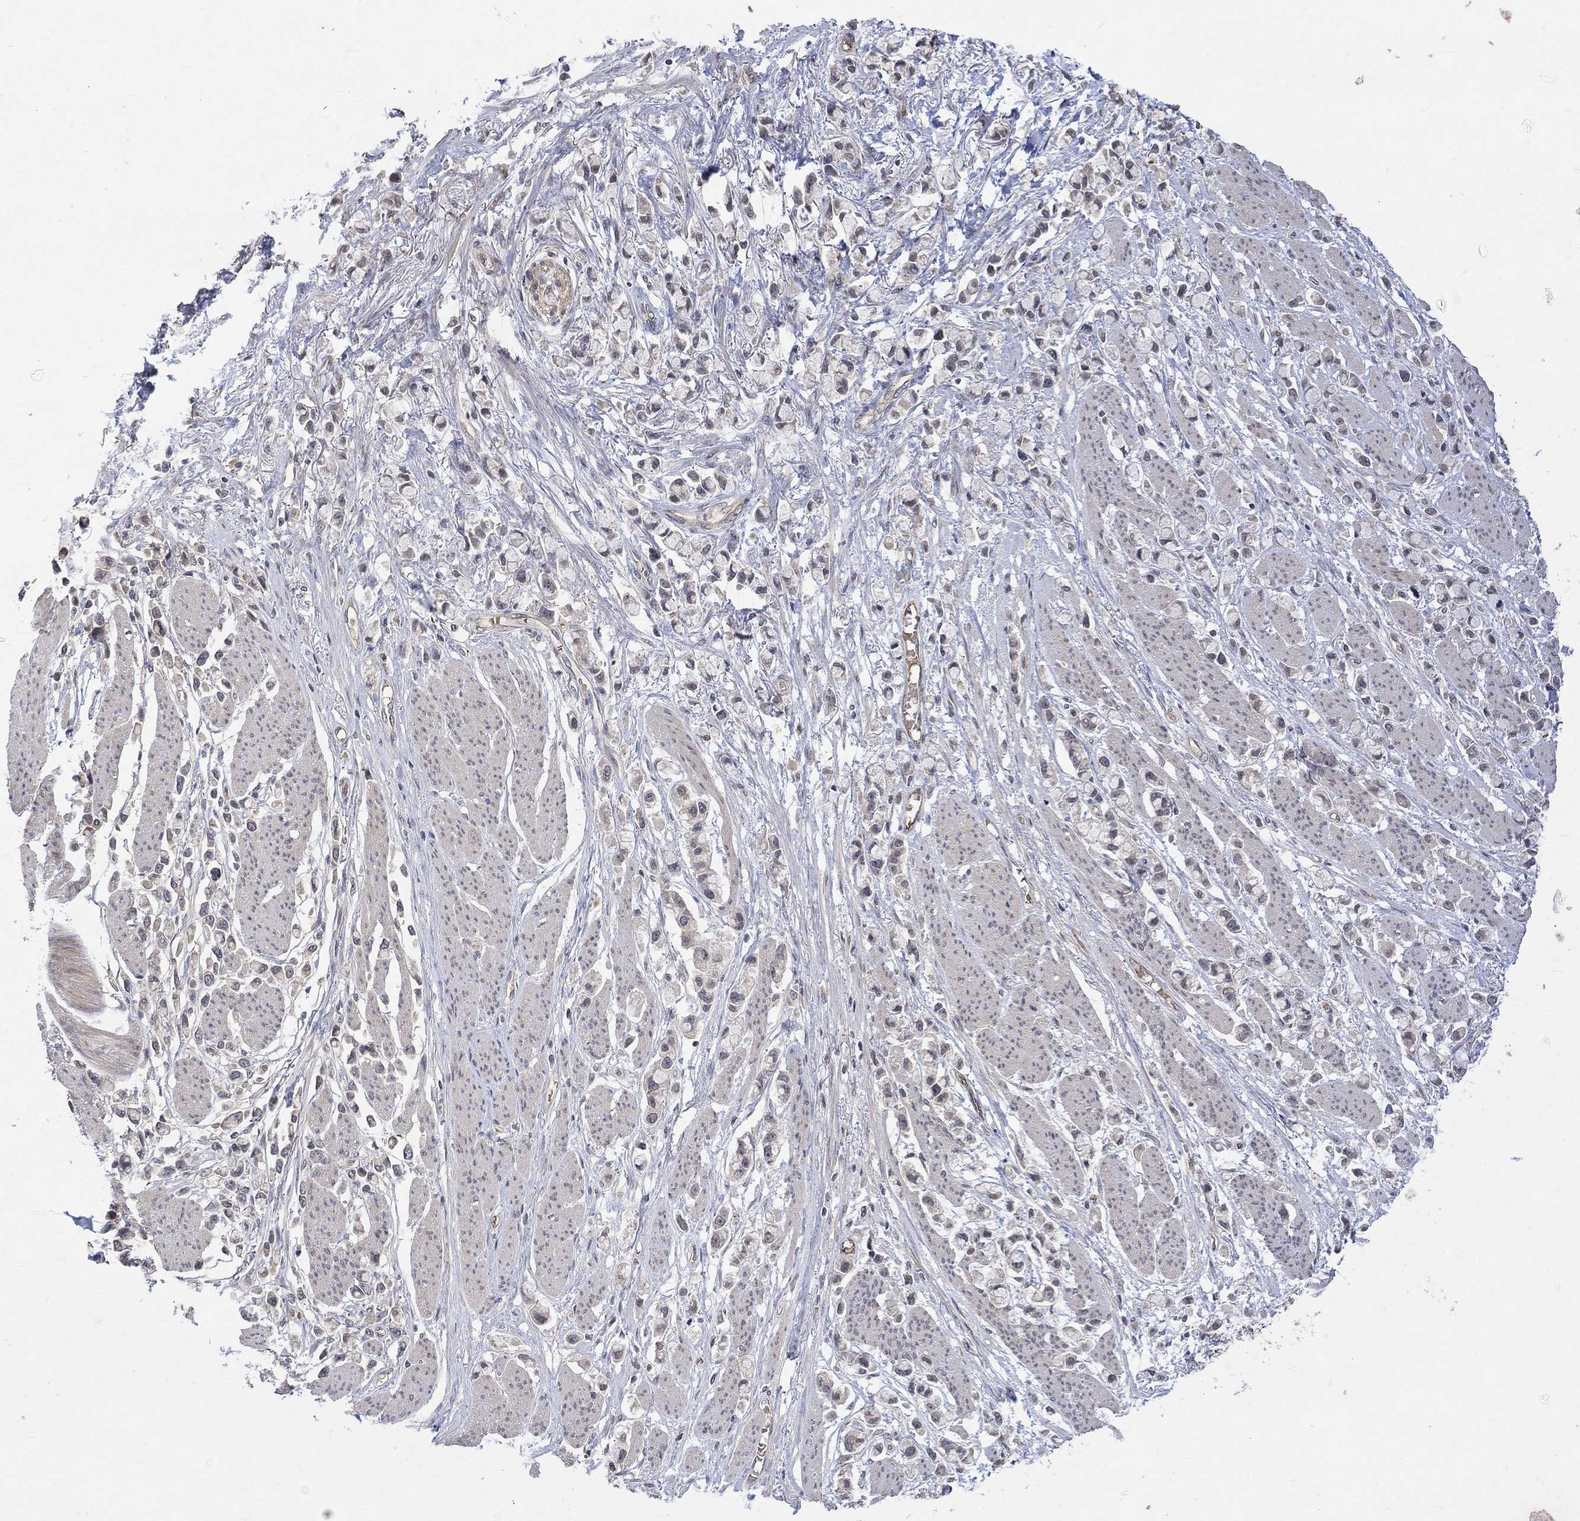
{"staining": {"intensity": "negative", "quantity": "none", "location": "none"}, "tissue": "stomach cancer", "cell_type": "Tumor cells", "image_type": "cancer", "snomed": [{"axis": "morphology", "description": "Adenocarcinoma, NOS"}, {"axis": "topography", "description": "Stomach"}], "caption": "High power microscopy image of an immunohistochemistry micrograph of adenocarcinoma (stomach), revealing no significant staining in tumor cells. (Stains: DAB (3,3'-diaminobenzidine) IHC with hematoxylin counter stain, Microscopy: brightfield microscopy at high magnification).", "gene": "GRIN2D", "patient": {"sex": "female", "age": 81}}